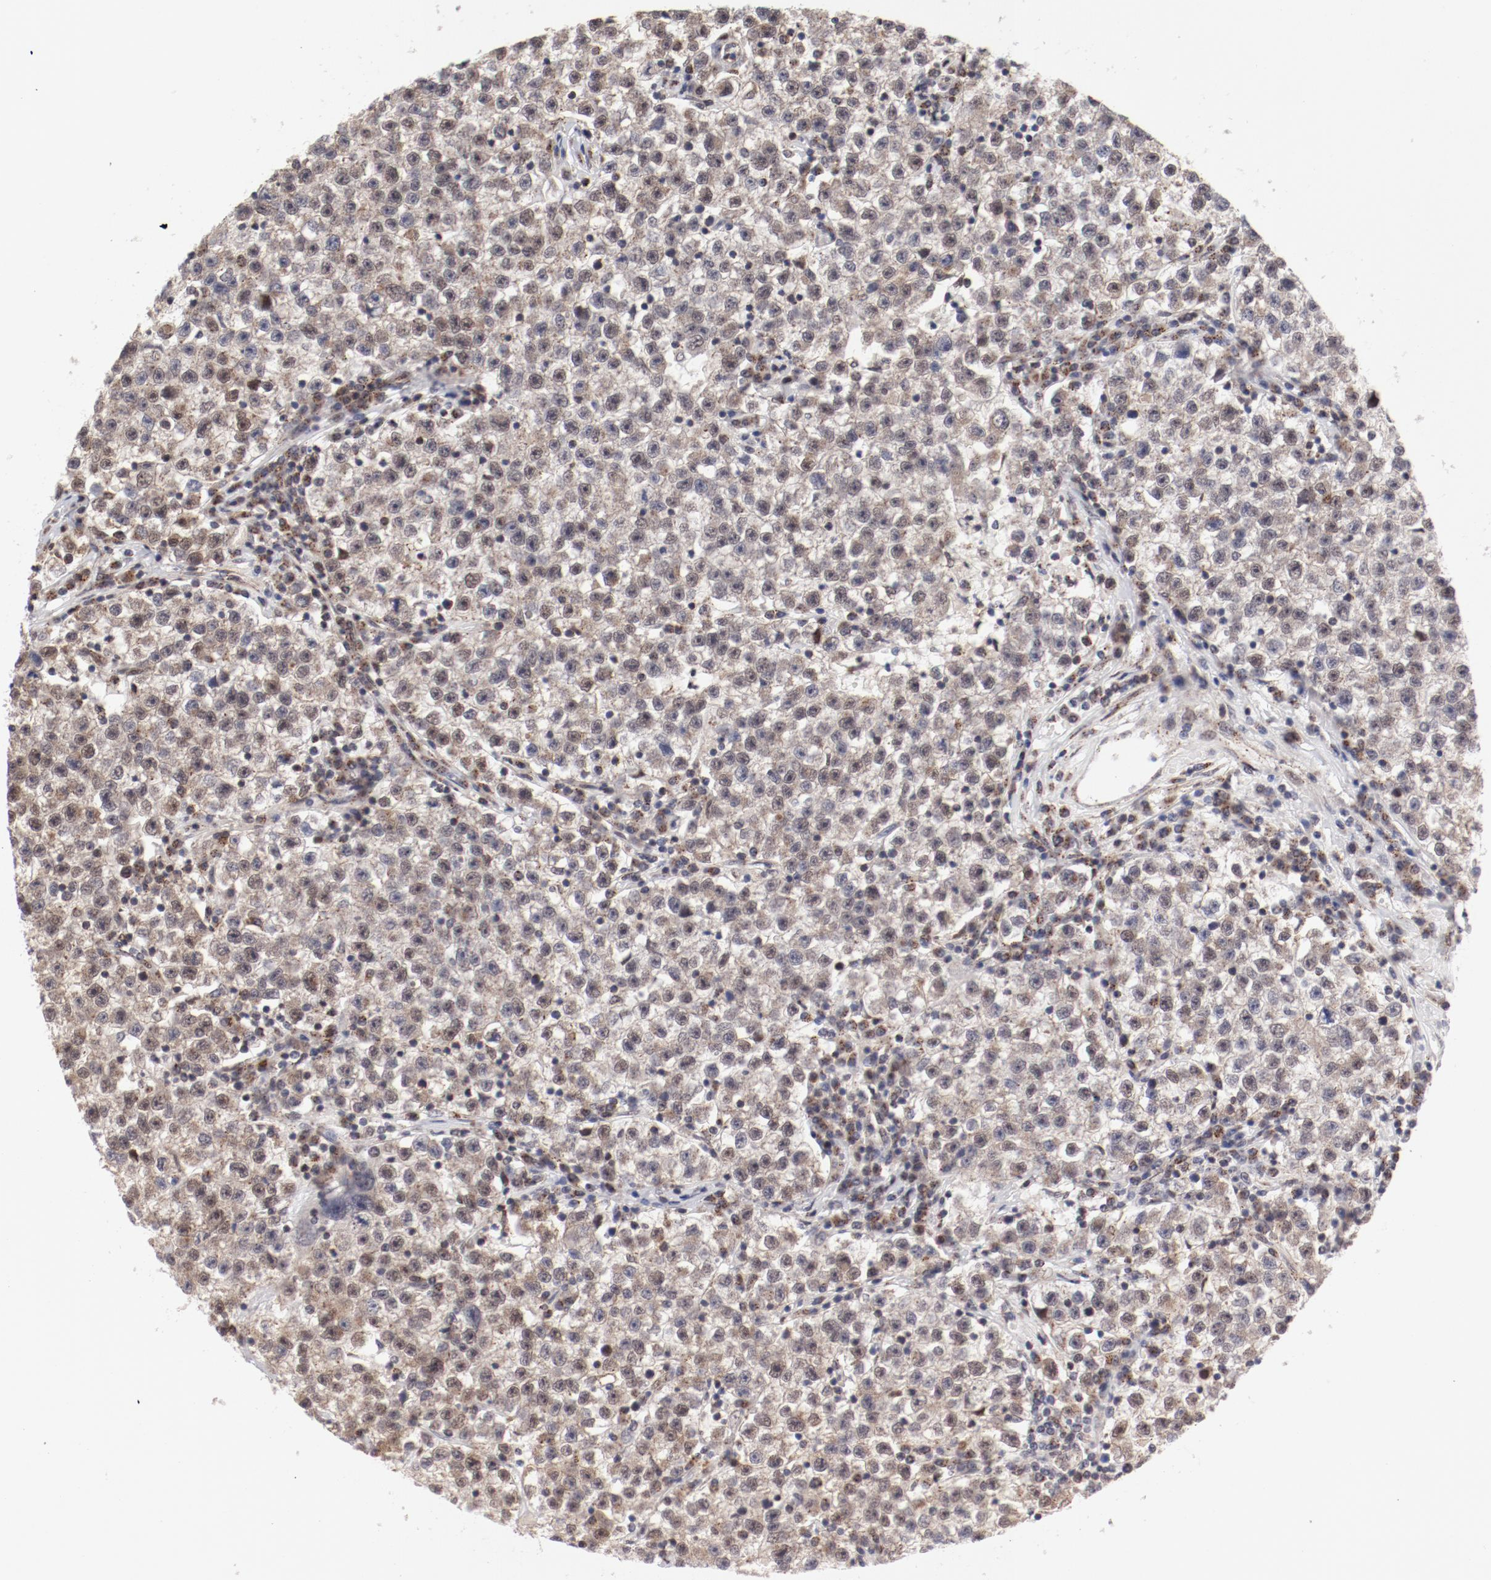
{"staining": {"intensity": "weak", "quantity": "<25%", "location": "cytoplasmic/membranous"}, "tissue": "testis cancer", "cell_type": "Tumor cells", "image_type": "cancer", "snomed": [{"axis": "morphology", "description": "Seminoma, NOS"}, {"axis": "topography", "description": "Testis"}], "caption": "The photomicrograph displays no staining of tumor cells in testis cancer. (Immunohistochemistry, brightfield microscopy, high magnification).", "gene": "RPL12", "patient": {"sex": "male", "age": 22}}